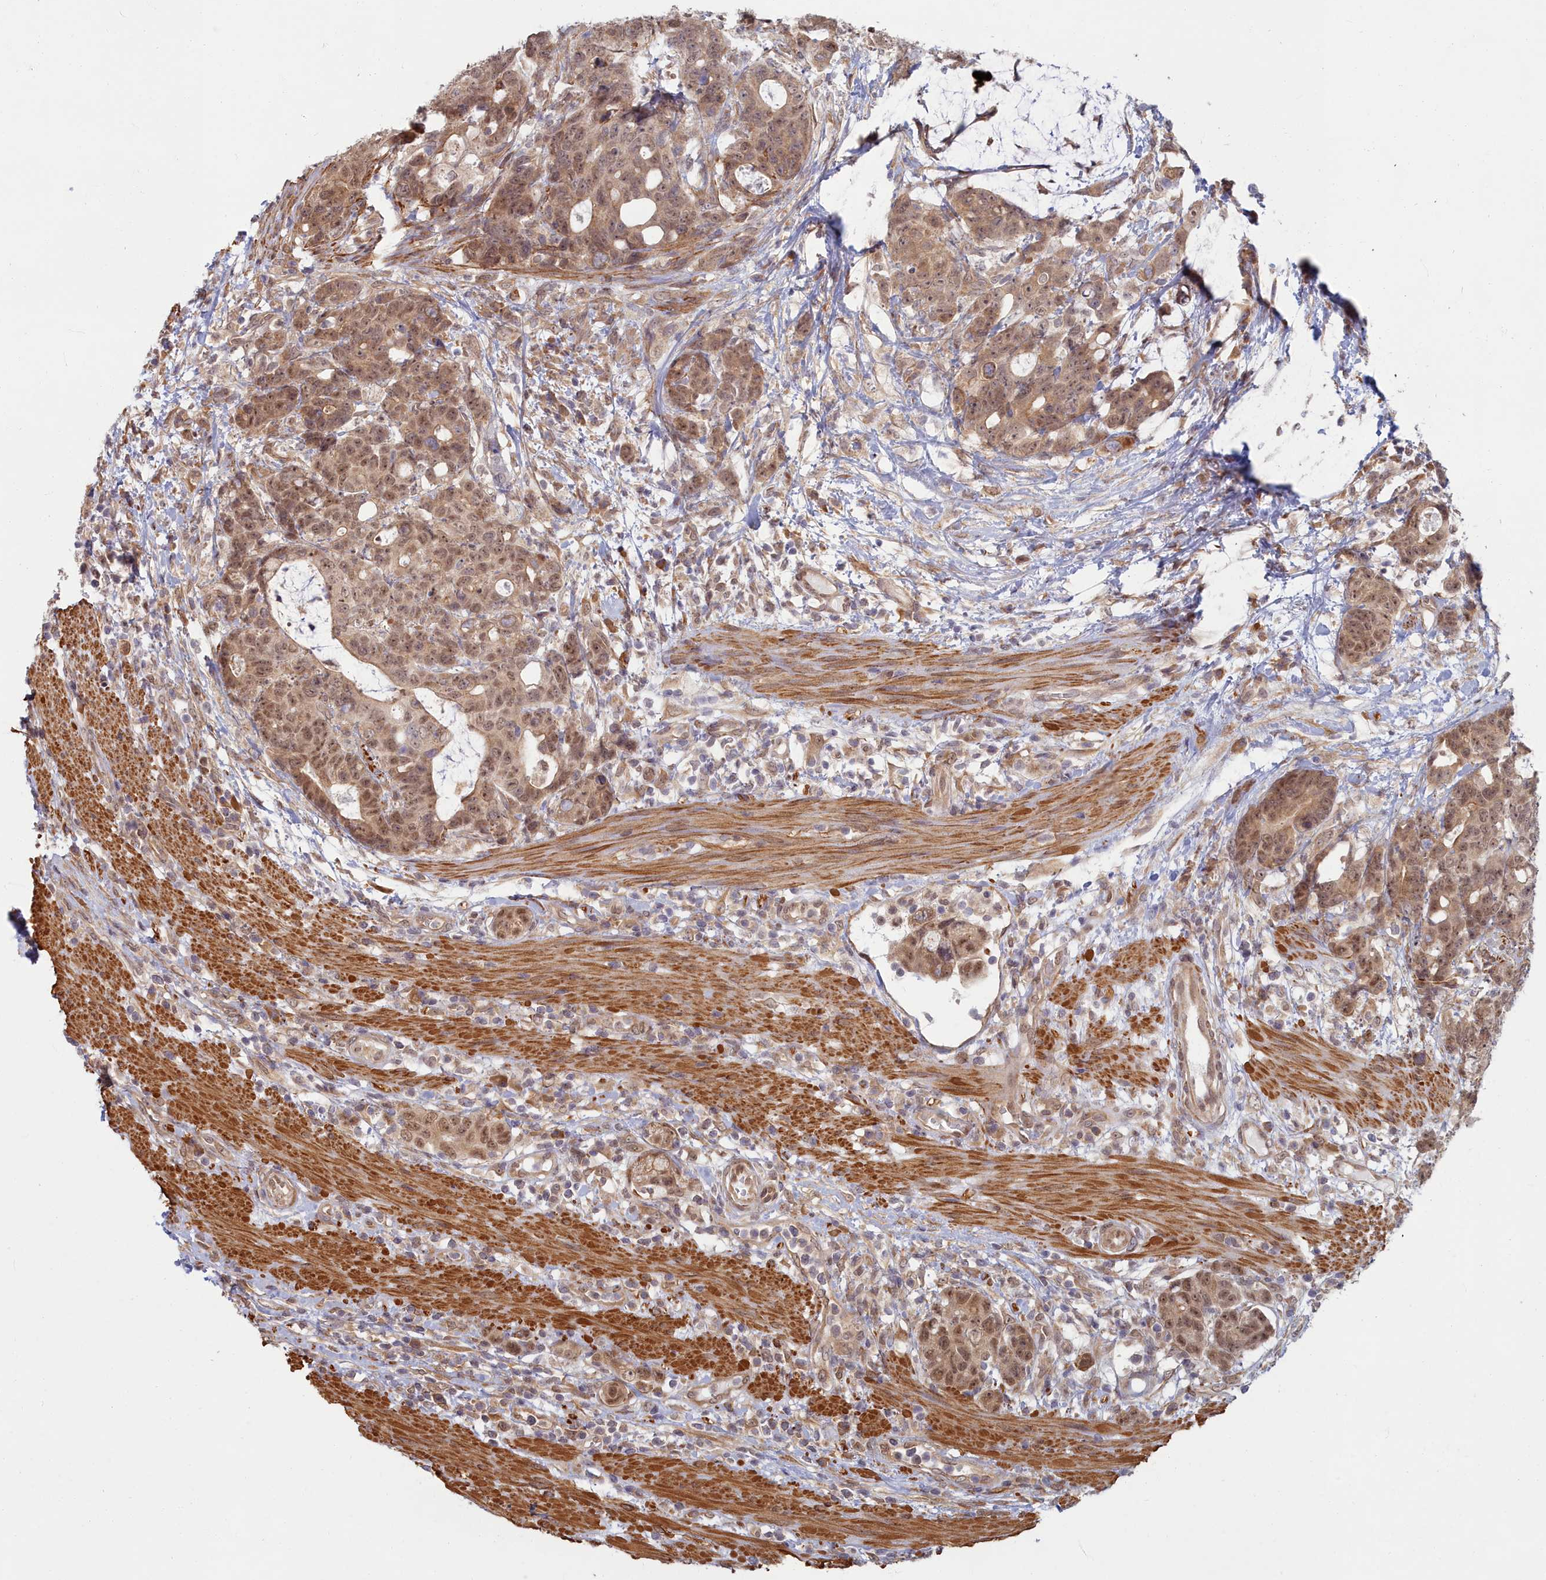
{"staining": {"intensity": "moderate", "quantity": ">75%", "location": "cytoplasmic/membranous,nuclear"}, "tissue": "colorectal cancer", "cell_type": "Tumor cells", "image_type": "cancer", "snomed": [{"axis": "morphology", "description": "Adenocarcinoma, NOS"}, {"axis": "topography", "description": "Colon"}], "caption": "Colorectal cancer (adenocarcinoma) stained for a protein (brown) reveals moderate cytoplasmic/membranous and nuclear positive positivity in about >75% of tumor cells.", "gene": "MAK16", "patient": {"sex": "female", "age": 82}}